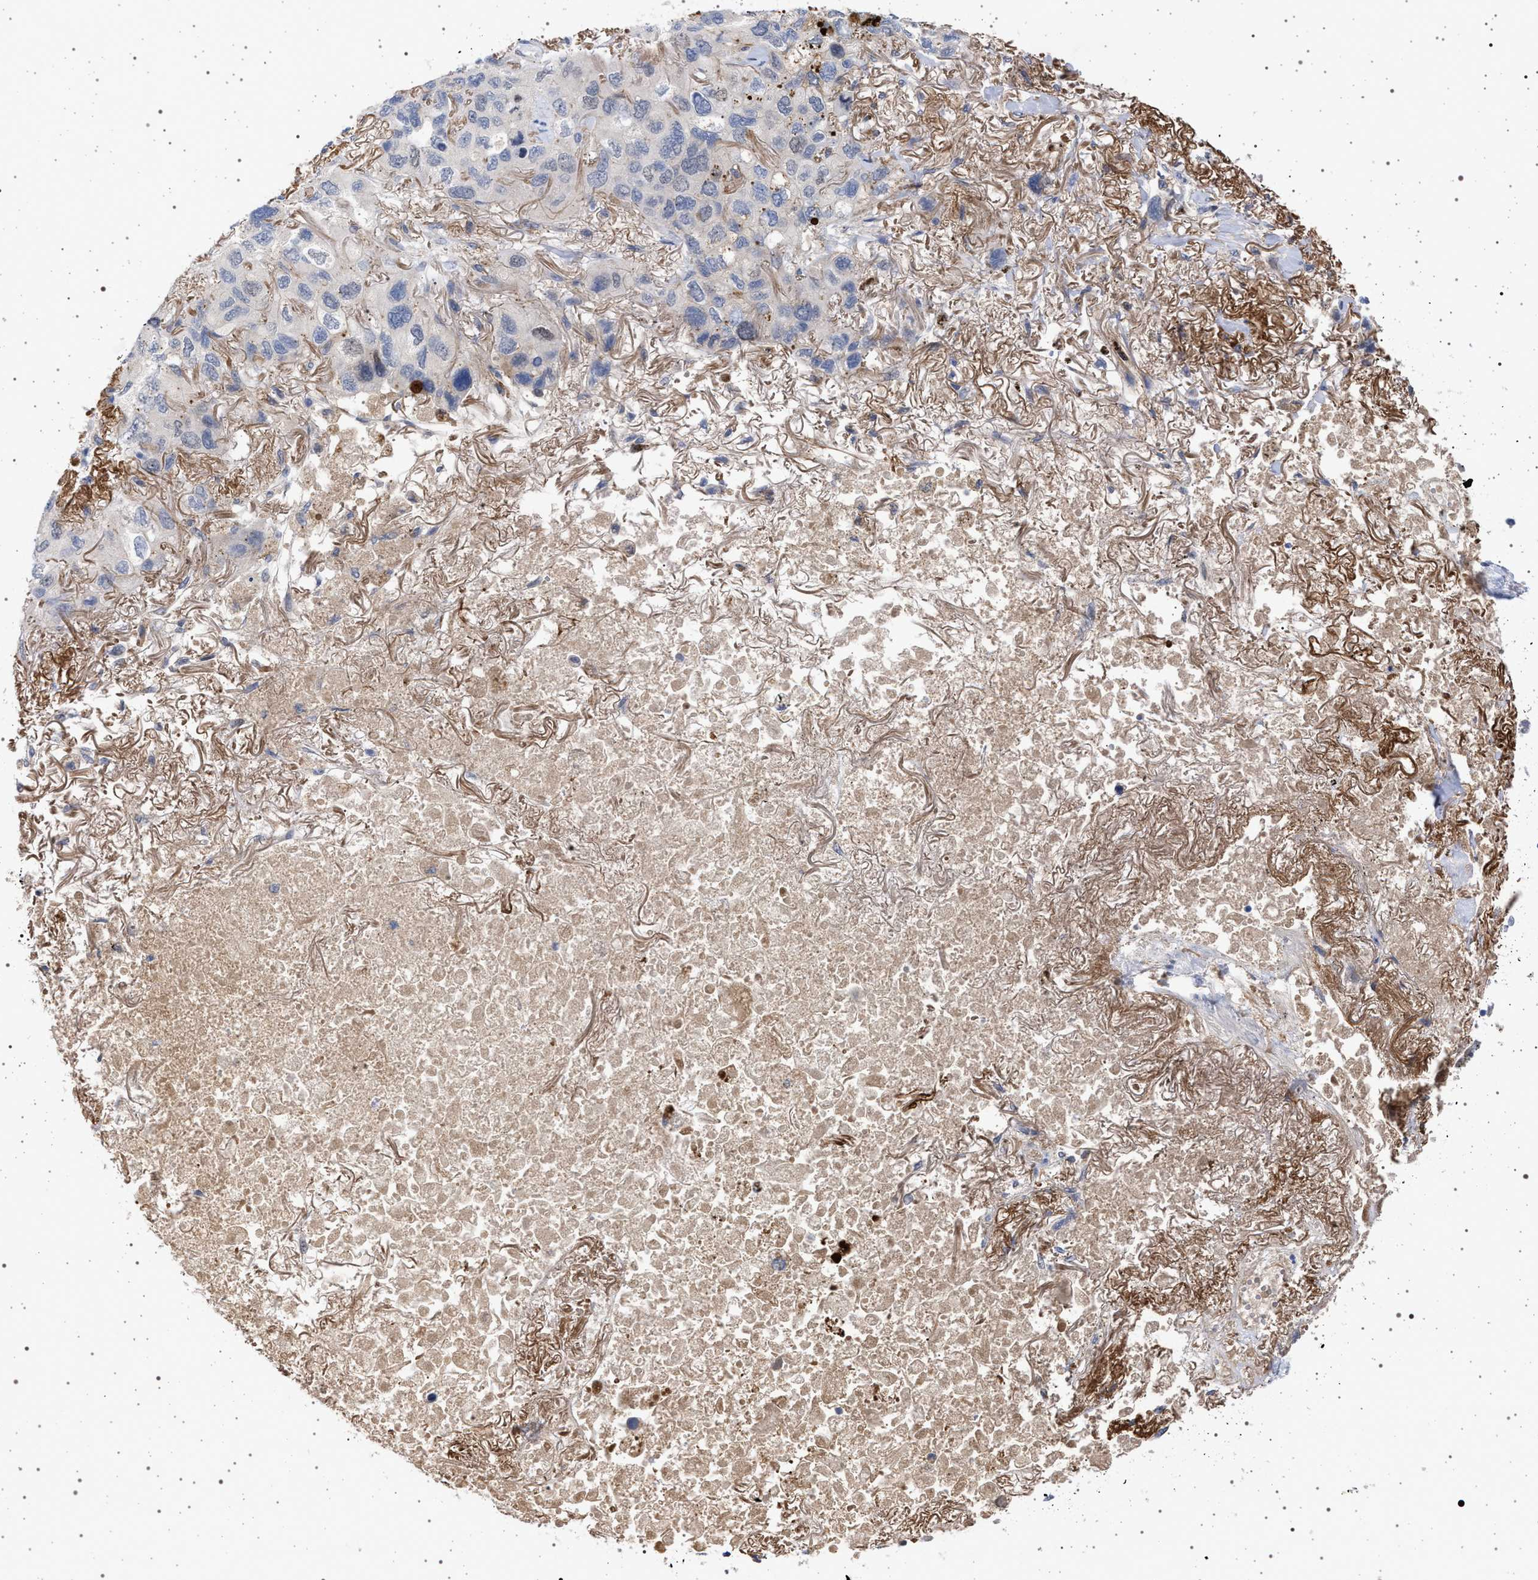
{"staining": {"intensity": "weak", "quantity": "<25%", "location": "cytoplasmic/membranous,nuclear"}, "tissue": "lung cancer", "cell_type": "Tumor cells", "image_type": "cancer", "snomed": [{"axis": "morphology", "description": "Squamous cell carcinoma, NOS"}, {"axis": "topography", "description": "Lung"}], "caption": "A high-resolution histopathology image shows immunohistochemistry staining of squamous cell carcinoma (lung), which exhibits no significant expression in tumor cells. (DAB (3,3'-diaminobenzidine) immunohistochemistry with hematoxylin counter stain).", "gene": "RBM48", "patient": {"sex": "female", "age": 73}}